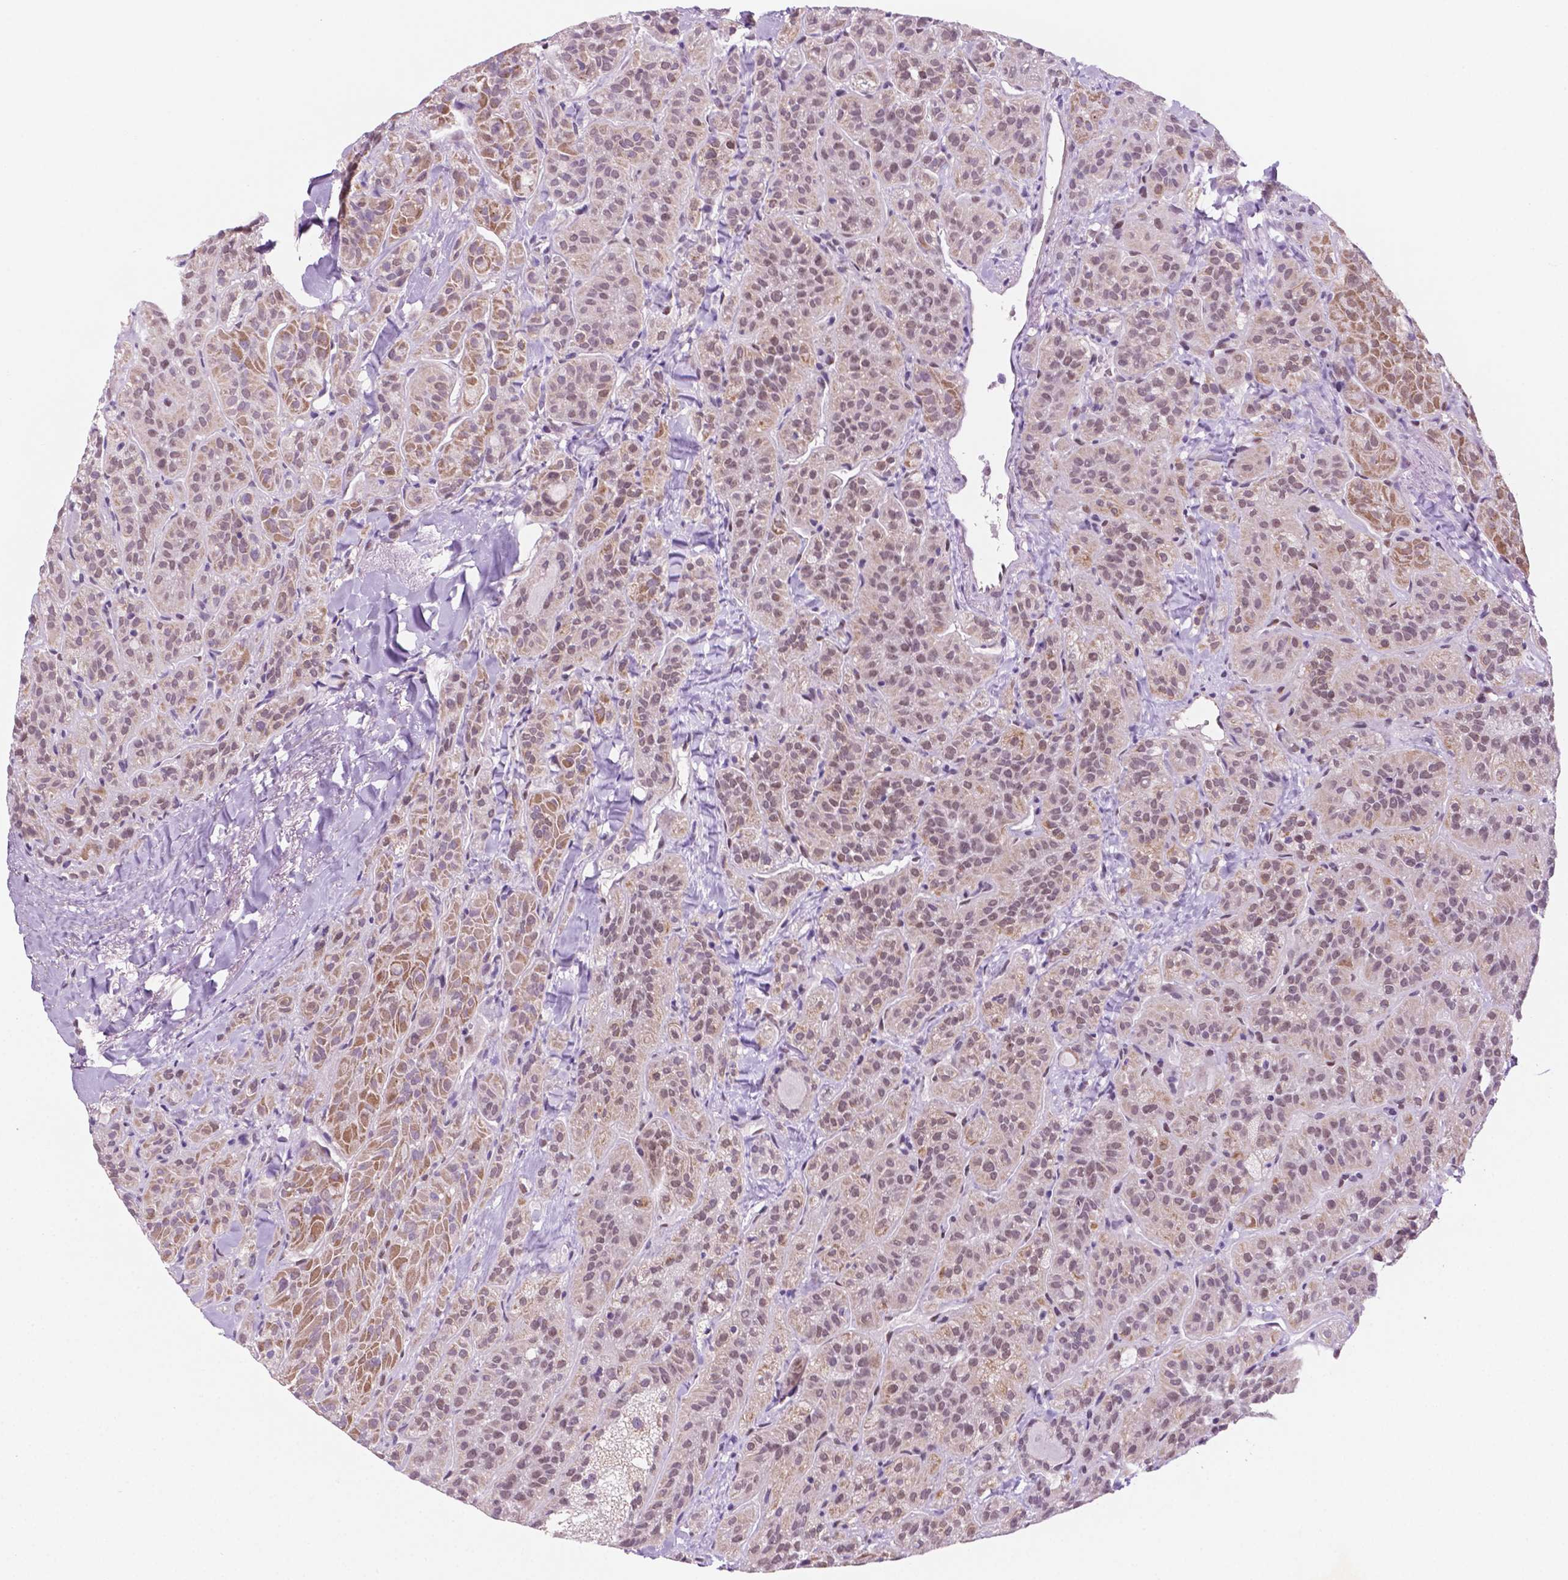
{"staining": {"intensity": "moderate", "quantity": "25%-75%", "location": "cytoplasmic/membranous,nuclear"}, "tissue": "thyroid cancer", "cell_type": "Tumor cells", "image_type": "cancer", "snomed": [{"axis": "morphology", "description": "Papillary adenocarcinoma, NOS"}, {"axis": "topography", "description": "Thyroid gland"}], "caption": "Protein expression analysis of human thyroid papillary adenocarcinoma reveals moderate cytoplasmic/membranous and nuclear positivity in approximately 25%-75% of tumor cells. The staining was performed using DAB (3,3'-diaminobenzidine), with brown indicating positive protein expression. Nuclei are stained blue with hematoxylin.", "gene": "C18orf21", "patient": {"sex": "female", "age": 45}}